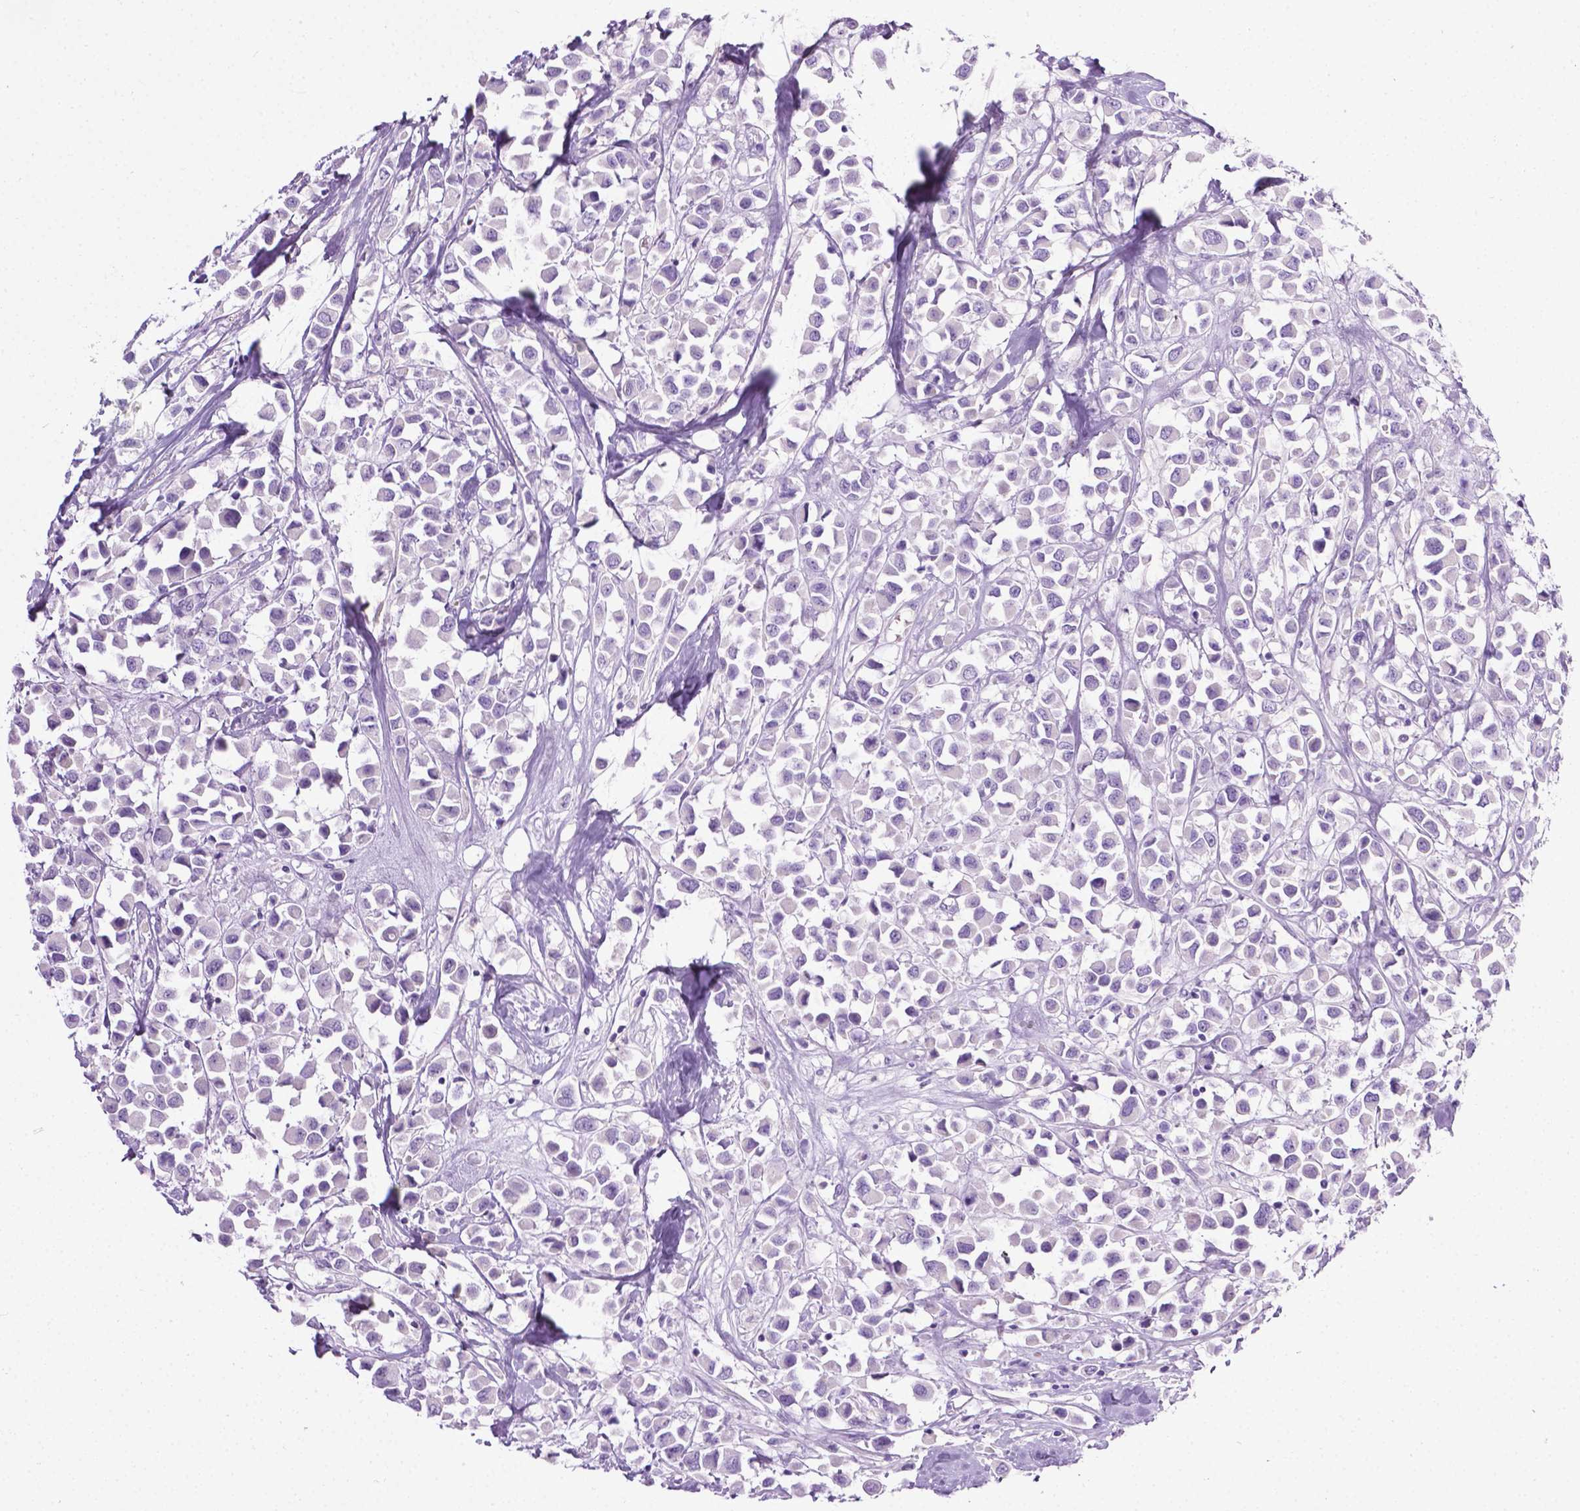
{"staining": {"intensity": "negative", "quantity": "none", "location": "none"}, "tissue": "breast cancer", "cell_type": "Tumor cells", "image_type": "cancer", "snomed": [{"axis": "morphology", "description": "Duct carcinoma"}, {"axis": "topography", "description": "Breast"}], "caption": "Tumor cells show no significant expression in breast cancer (infiltrating ductal carcinoma).", "gene": "LELP1", "patient": {"sex": "female", "age": 61}}